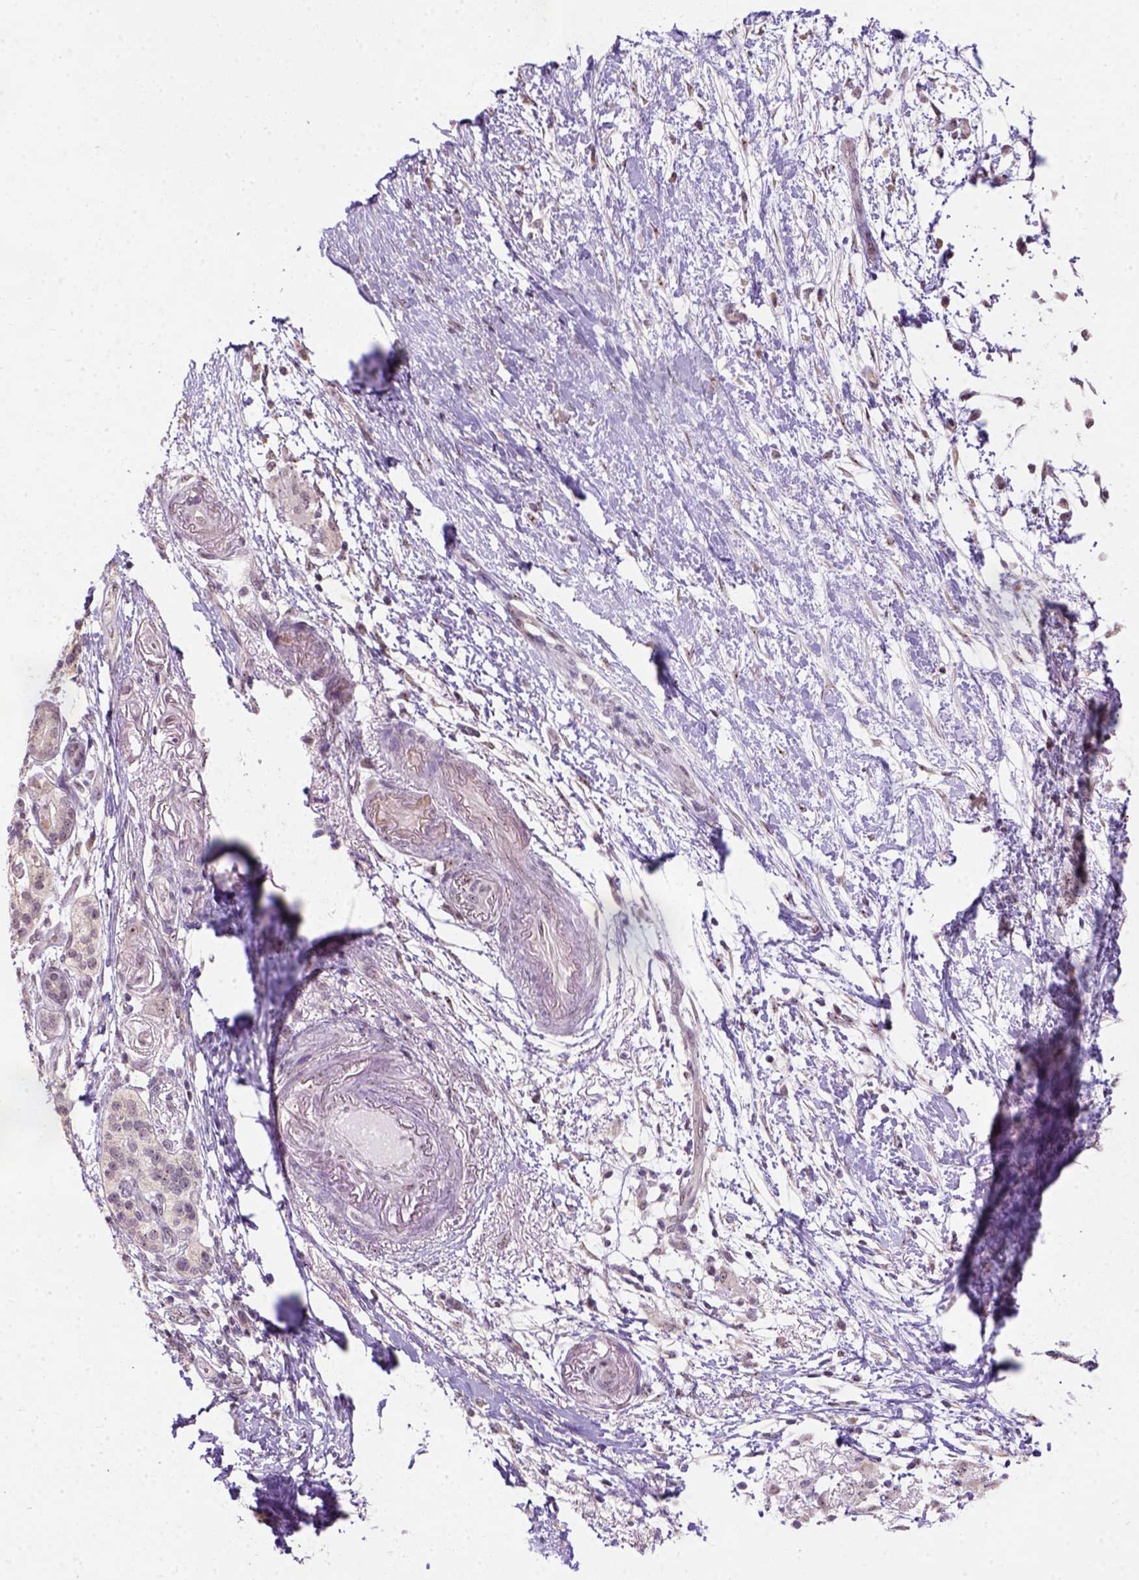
{"staining": {"intensity": "weak", "quantity": "<25%", "location": "nuclear"}, "tissue": "pancreatic cancer", "cell_type": "Tumor cells", "image_type": "cancer", "snomed": [{"axis": "morphology", "description": "Adenocarcinoma, NOS"}, {"axis": "topography", "description": "Pancreas"}], "caption": "Immunohistochemistry (IHC) photomicrograph of neoplastic tissue: pancreatic cancer (adenocarcinoma) stained with DAB (3,3'-diaminobenzidine) displays no significant protein positivity in tumor cells.", "gene": "DDX50", "patient": {"sex": "female", "age": 72}}